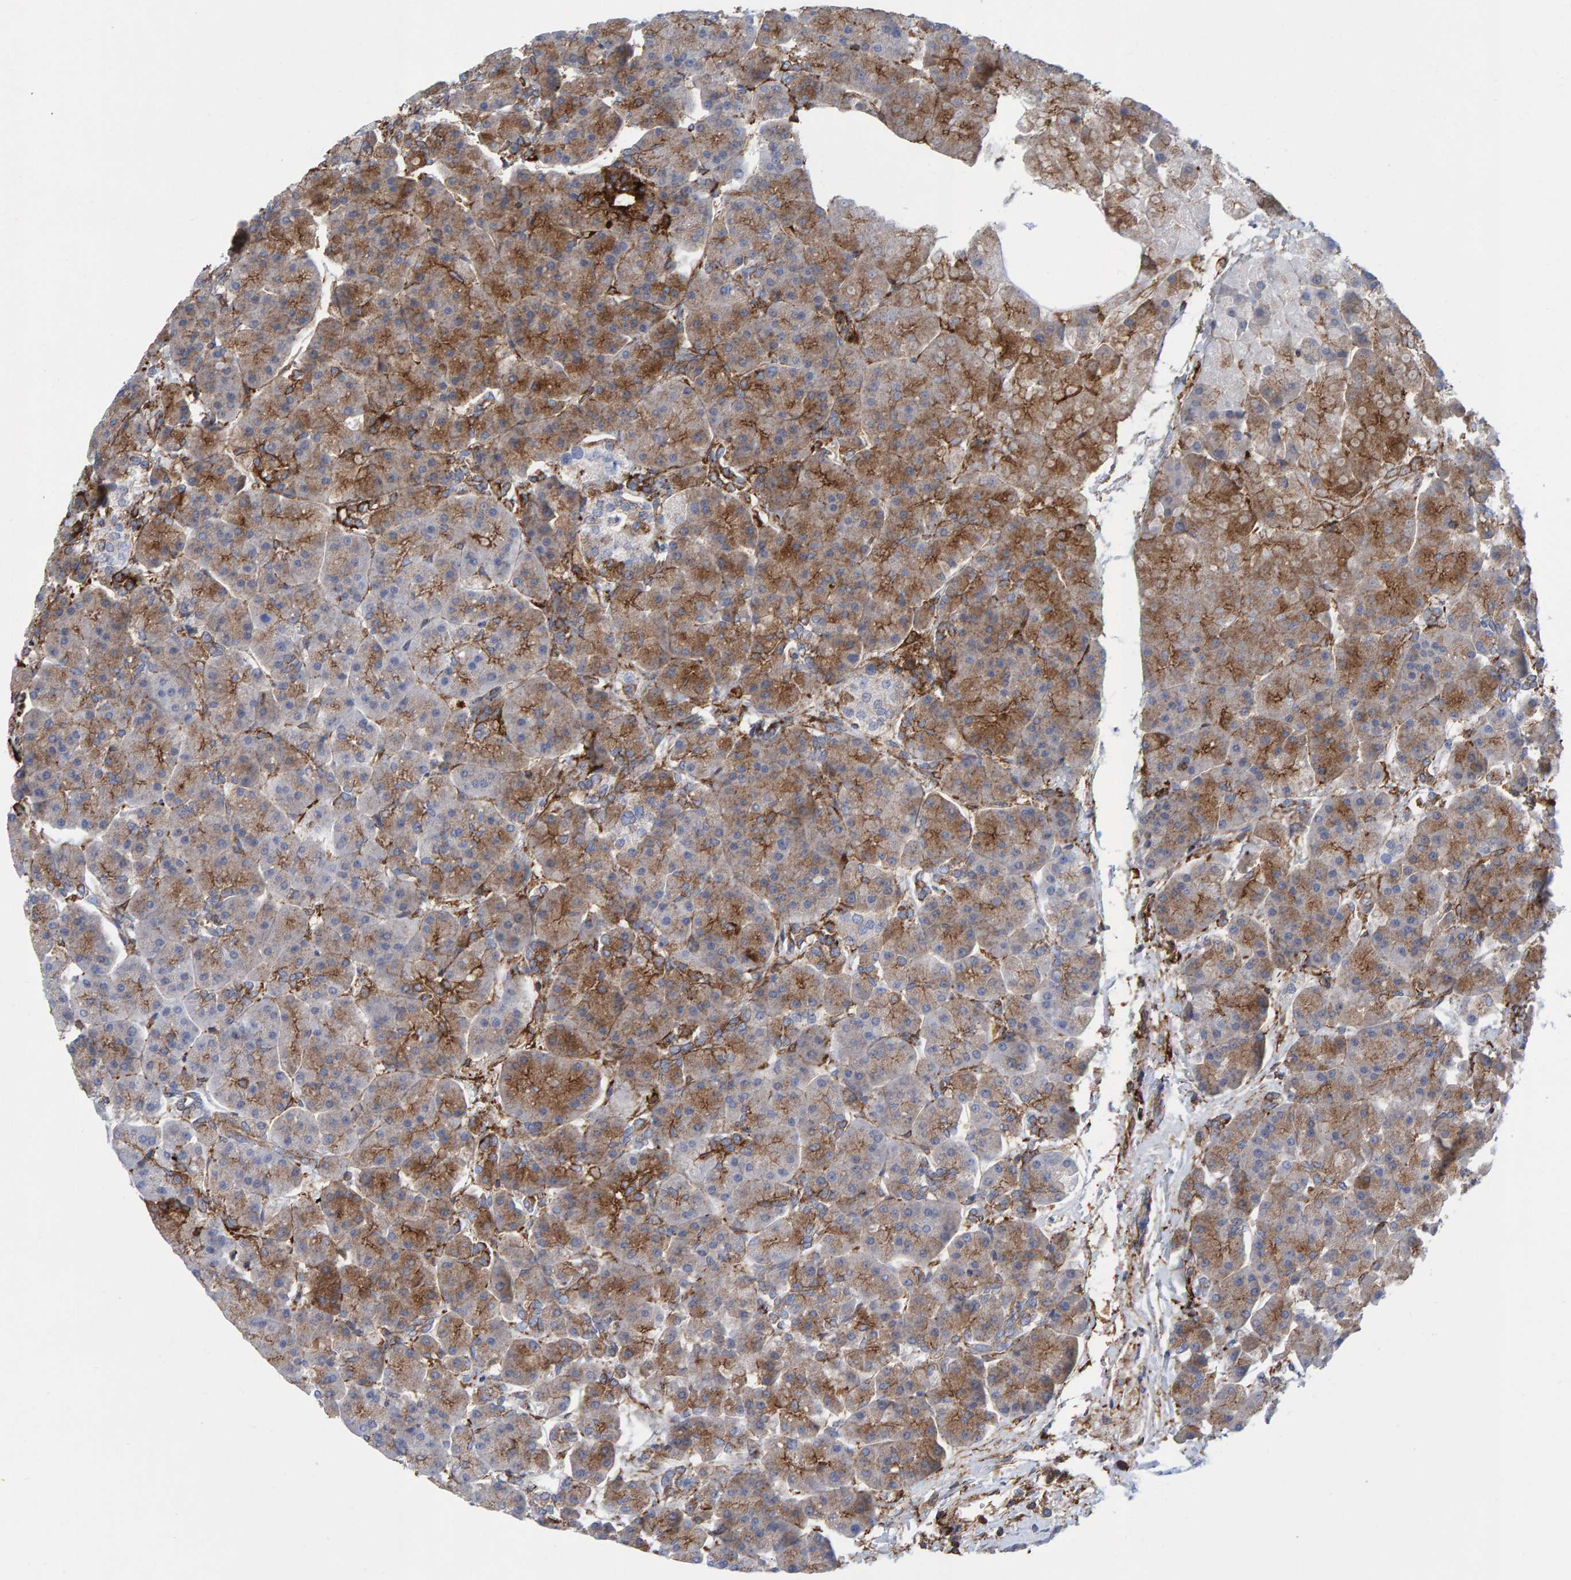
{"staining": {"intensity": "strong", "quantity": "<25%", "location": "cytoplasmic/membranous"}, "tissue": "pancreas", "cell_type": "Exocrine glandular cells", "image_type": "normal", "snomed": [{"axis": "morphology", "description": "Normal tissue, NOS"}, {"axis": "topography", "description": "Pancreas"}], "caption": "Immunohistochemical staining of unremarkable pancreas shows strong cytoplasmic/membranous protein expression in about <25% of exocrine glandular cells.", "gene": "MVP", "patient": {"sex": "female", "age": 70}}